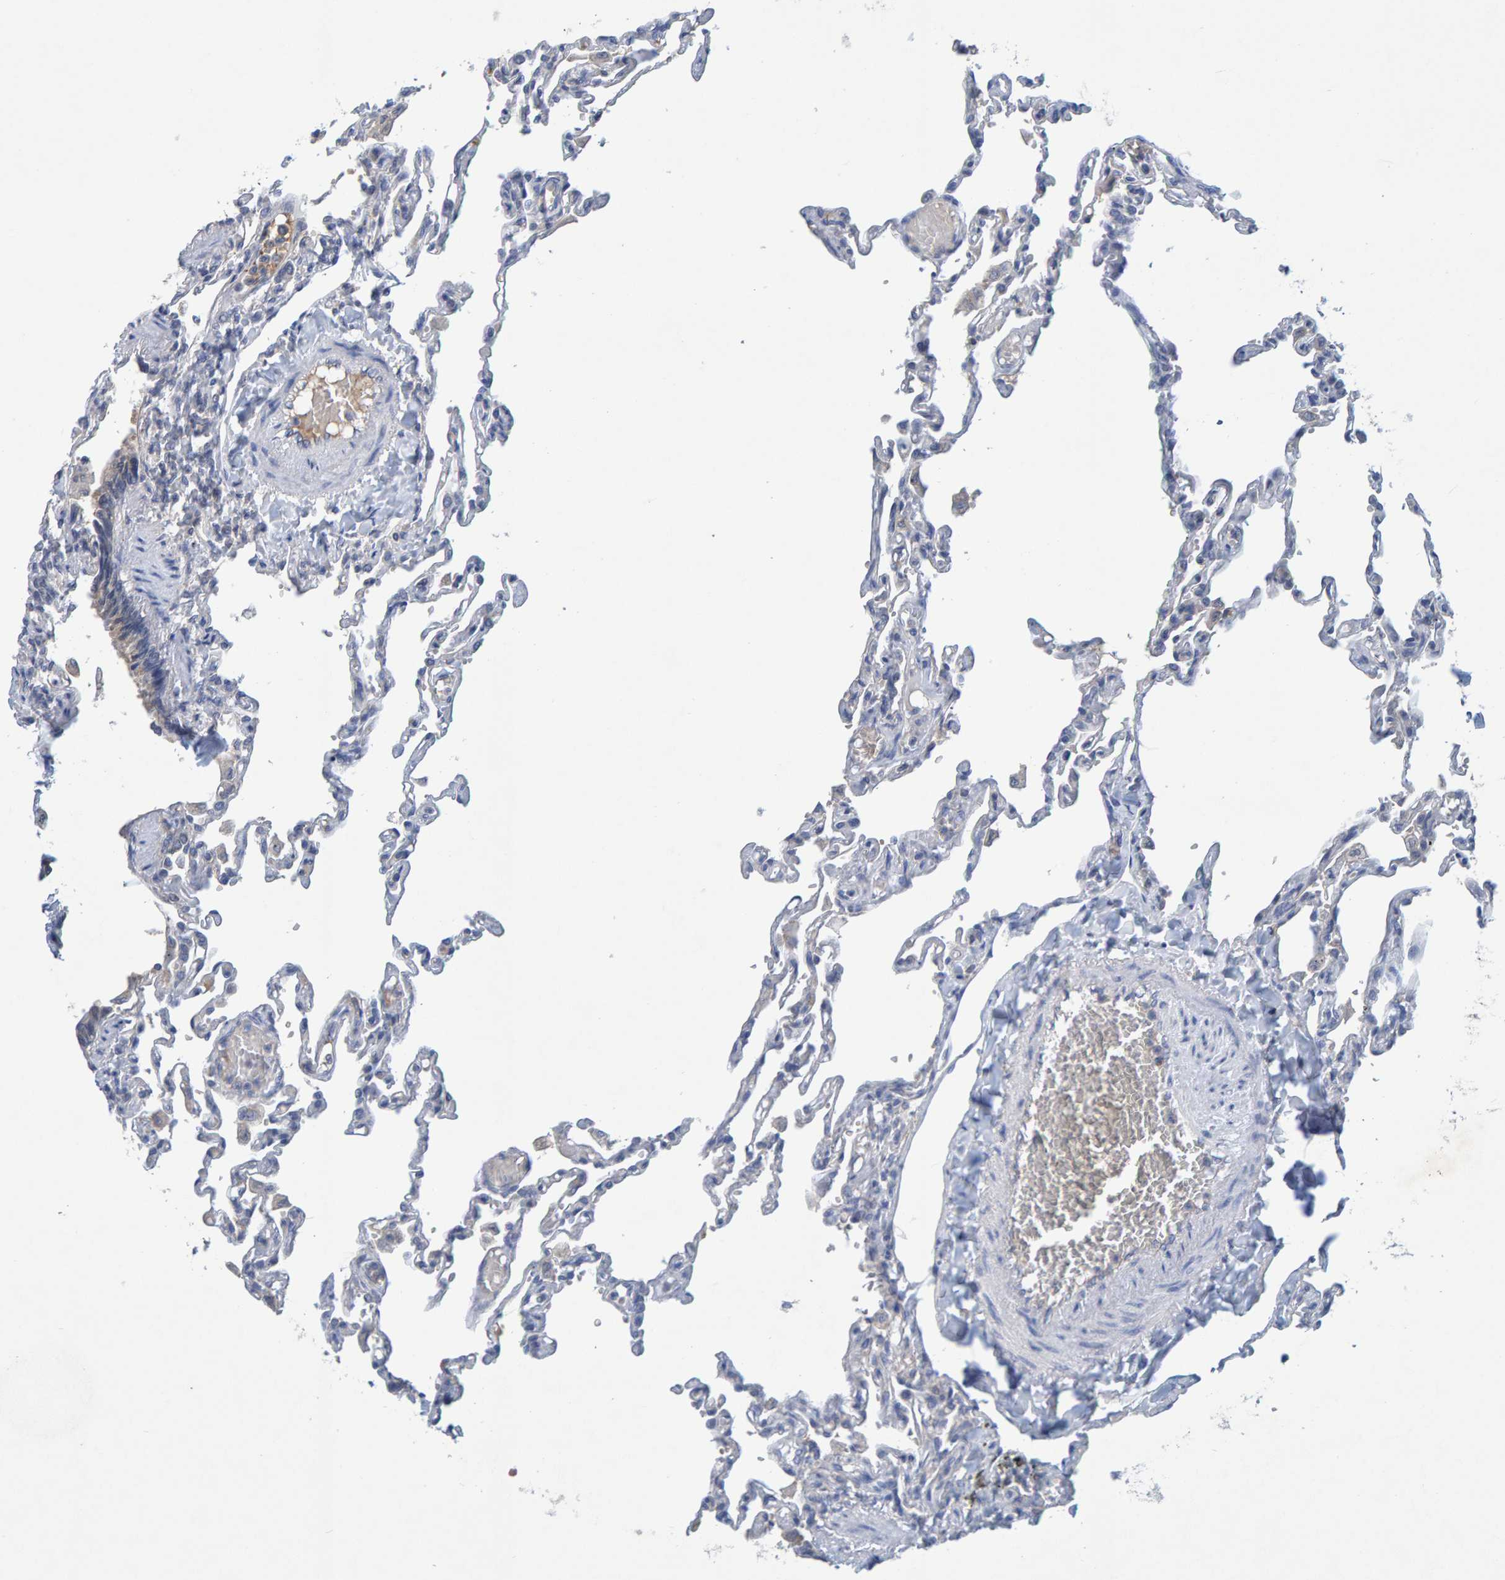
{"staining": {"intensity": "negative", "quantity": "none", "location": "none"}, "tissue": "lung", "cell_type": "Alveolar cells", "image_type": "normal", "snomed": [{"axis": "morphology", "description": "Normal tissue, NOS"}, {"axis": "topography", "description": "Lung"}], "caption": "The image demonstrates no significant expression in alveolar cells of lung. Nuclei are stained in blue.", "gene": "ALAD", "patient": {"sex": "male", "age": 21}}